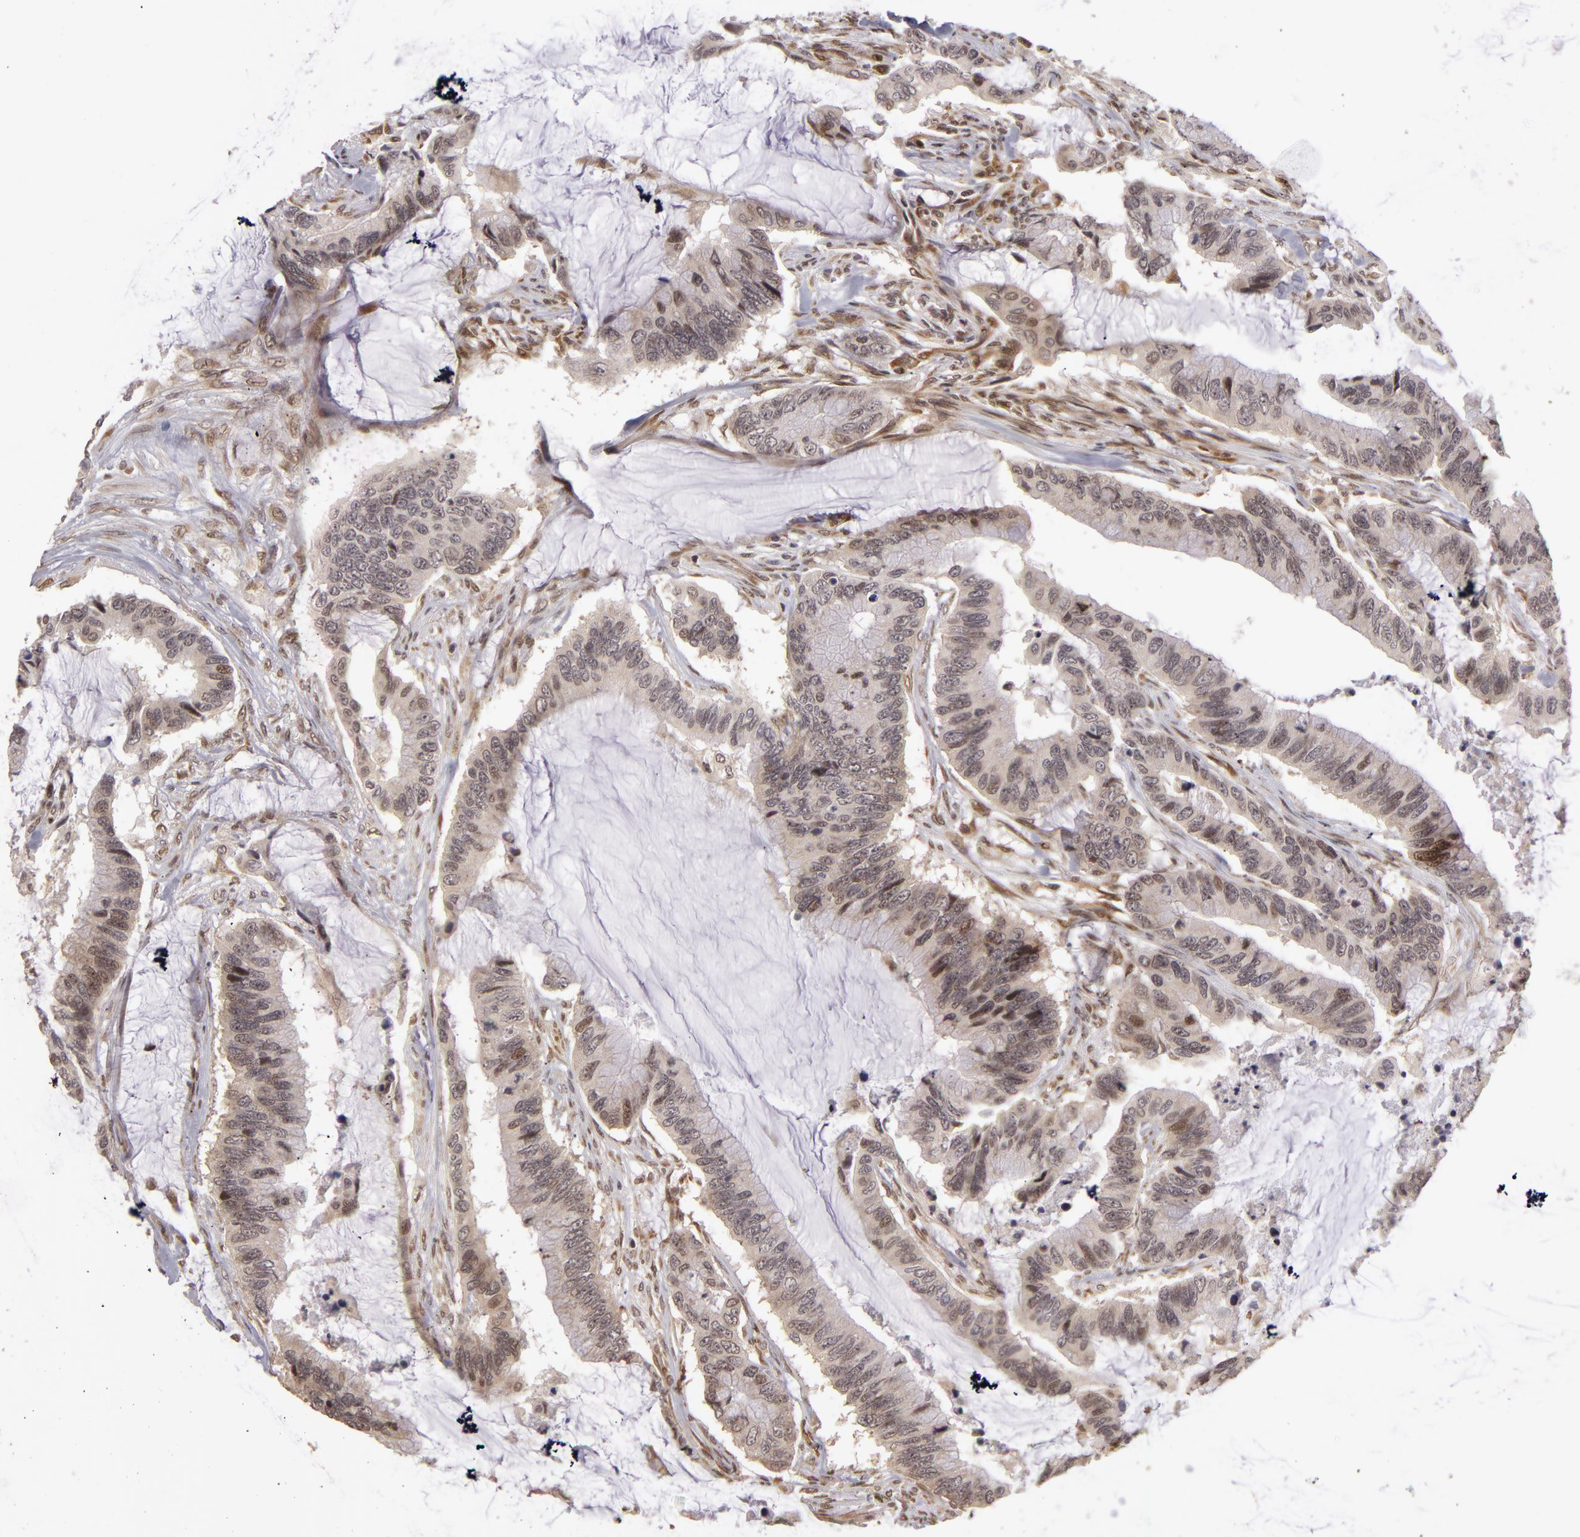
{"staining": {"intensity": "weak", "quantity": ">75%", "location": "cytoplasmic/membranous,nuclear"}, "tissue": "colorectal cancer", "cell_type": "Tumor cells", "image_type": "cancer", "snomed": [{"axis": "morphology", "description": "Adenocarcinoma, NOS"}, {"axis": "topography", "description": "Rectum"}], "caption": "This micrograph exhibits immunohistochemistry staining of human adenocarcinoma (colorectal), with low weak cytoplasmic/membranous and nuclear expression in about >75% of tumor cells.", "gene": "ZNF133", "patient": {"sex": "female", "age": 59}}